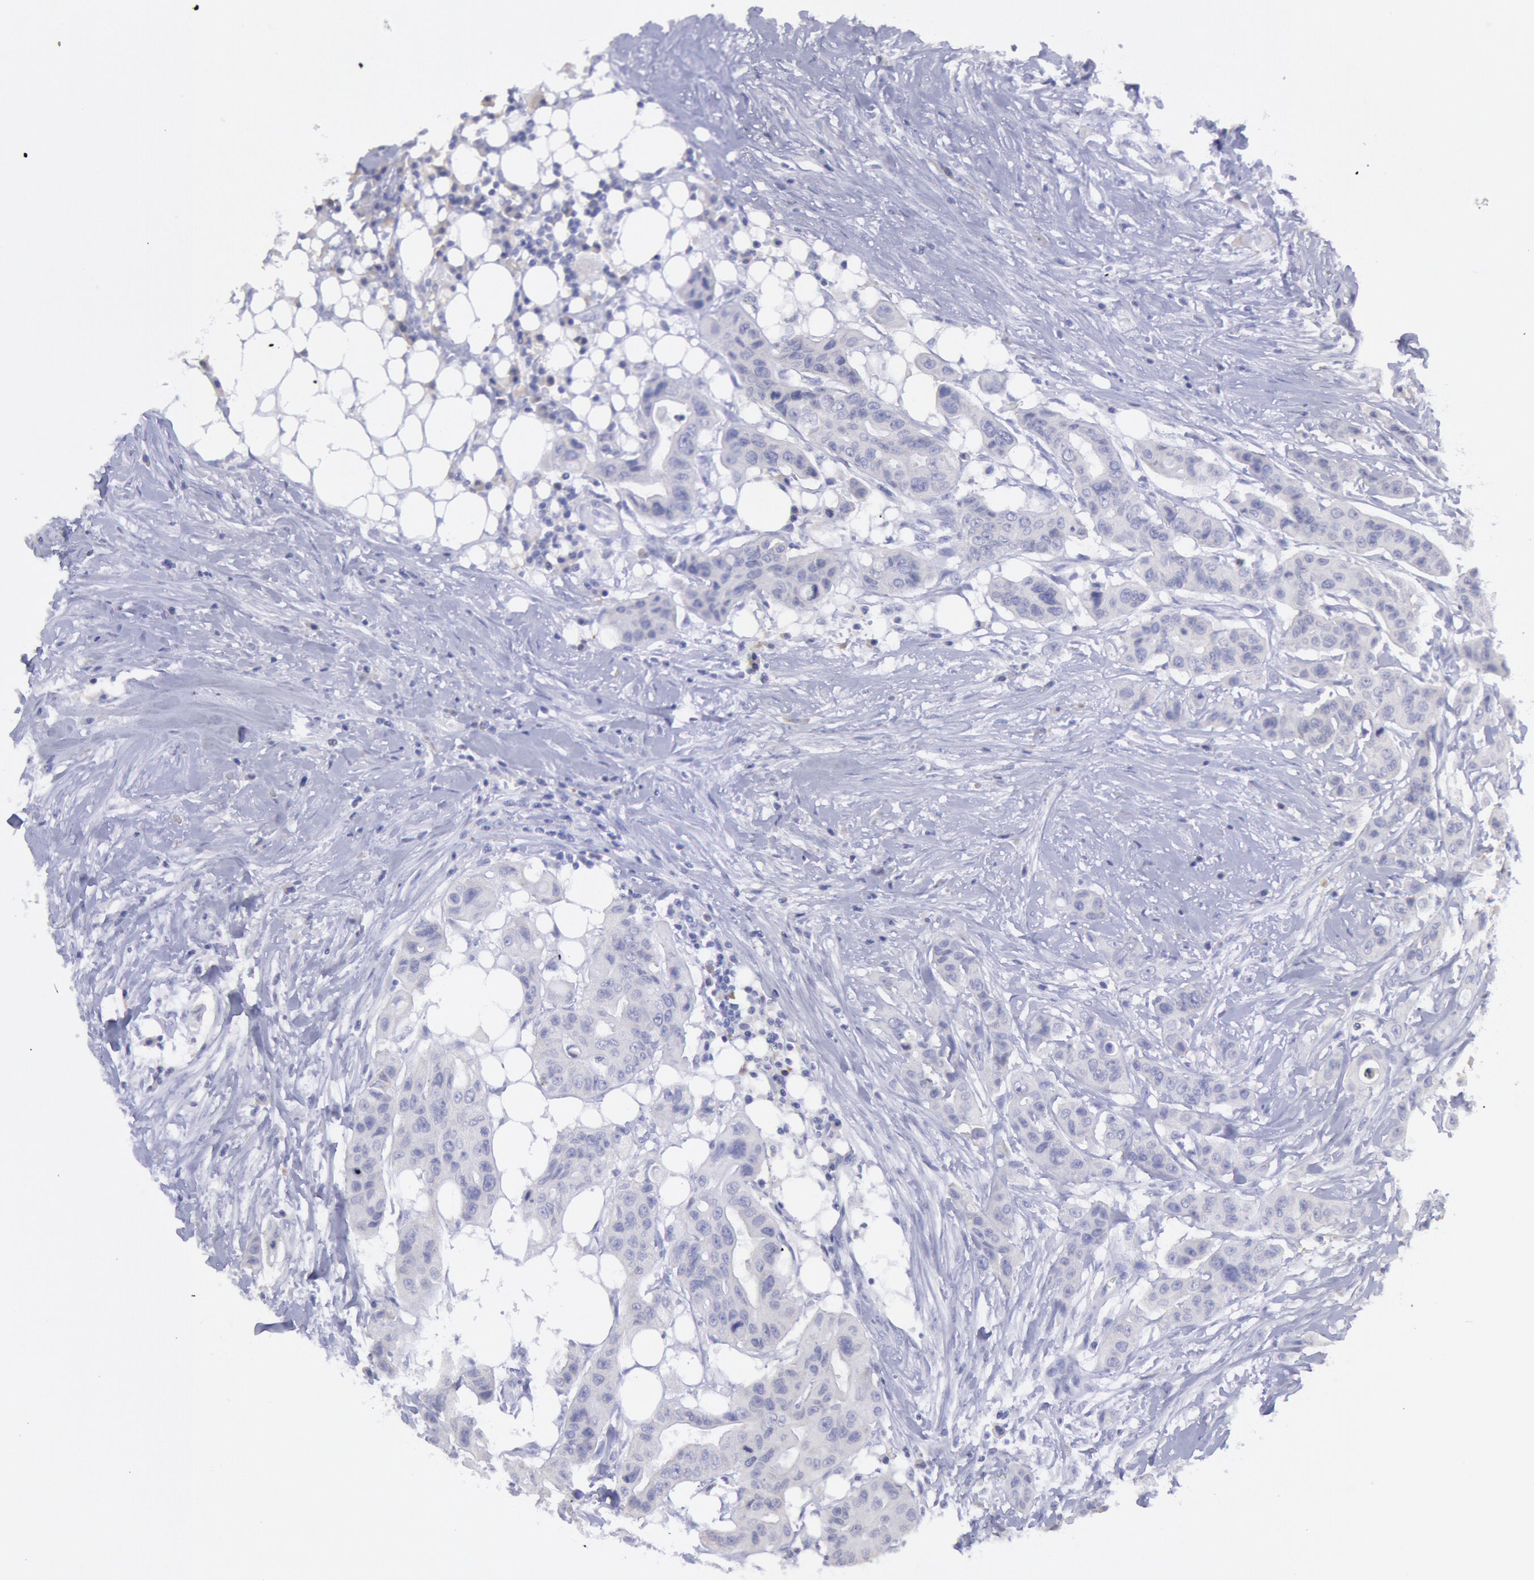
{"staining": {"intensity": "negative", "quantity": "none", "location": "none"}, "tissue": "colorectal cancer", "cell_type": "Tumor cells", "image_type": "cancer", "snomed": [{"axis": "morphology", "description": "Adenocarcinoma, NOS"}, {"axis": "topography", "description": "Colon"}], "caption": "DAB immunohistochemical staining of adenocarcinoma (colorectal) exhibits no significant expression in tumor cells.", "gene": "MYH7", "patient": {"sex": "female", "age": 70}}